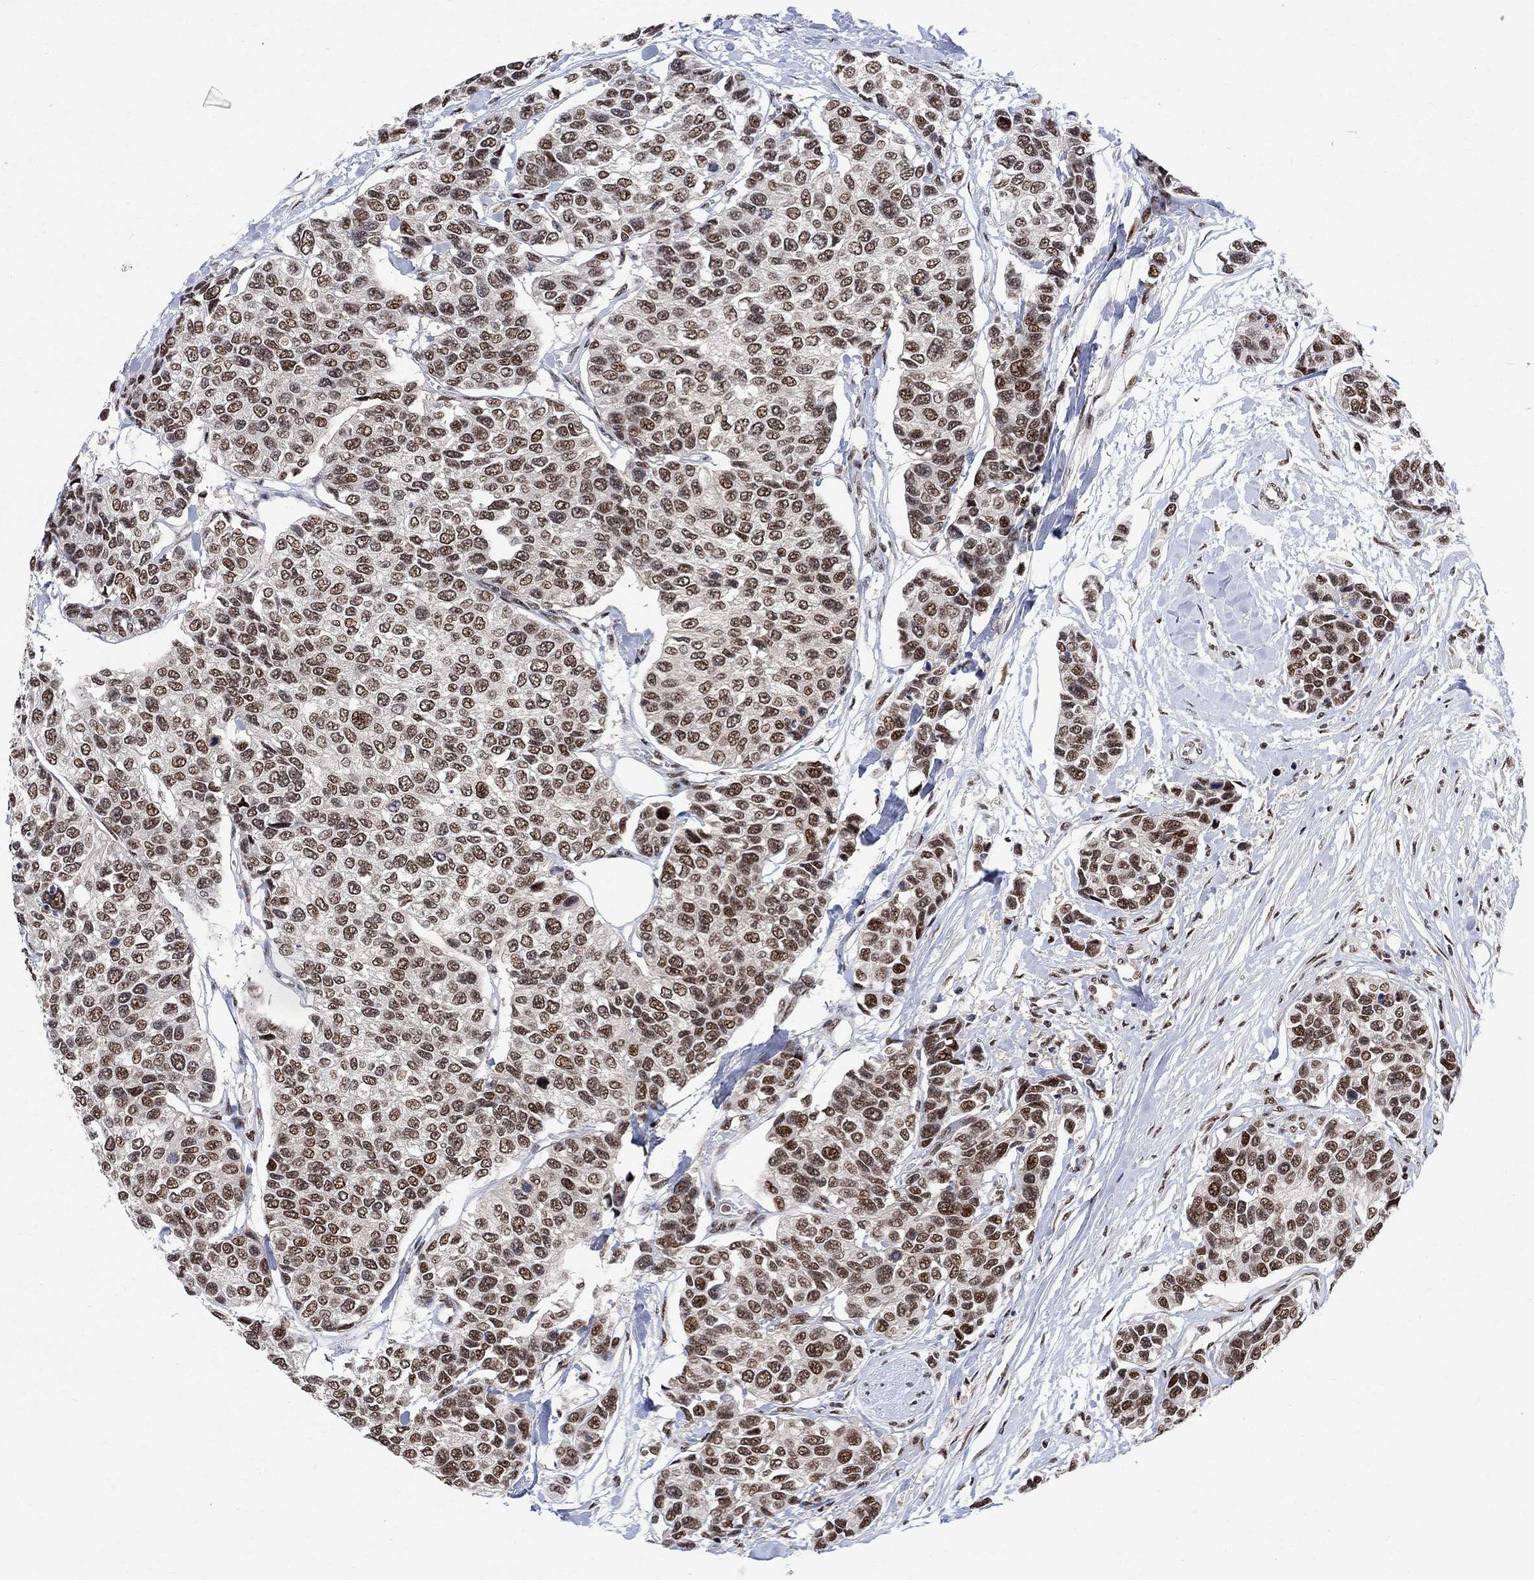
{"staining": {"intensity": "moderate", "quantity": ">75%", "location": "nuclear"}, "tissue": "urothelial cancer", "cell_type": "Tumor cells", "image_type": "cancer", "snomed": [{"axis": "morphology", "description": "Urothelial carcinoma, High grade"}, {"axis": "topography", "description": "Urinary bladder"}], "caption": "Brown immunohistochemical staining in urothelial carcinoma (high-grade) displays moderate nuclear expression in about >75% of tumor cells. The staining was performed using DAB, with brown indicating positive protein expression. Nuclei are stained blue with hematoxylin.", "gene": "E4F1", "patient": {"sex": "male", "age": 77}}